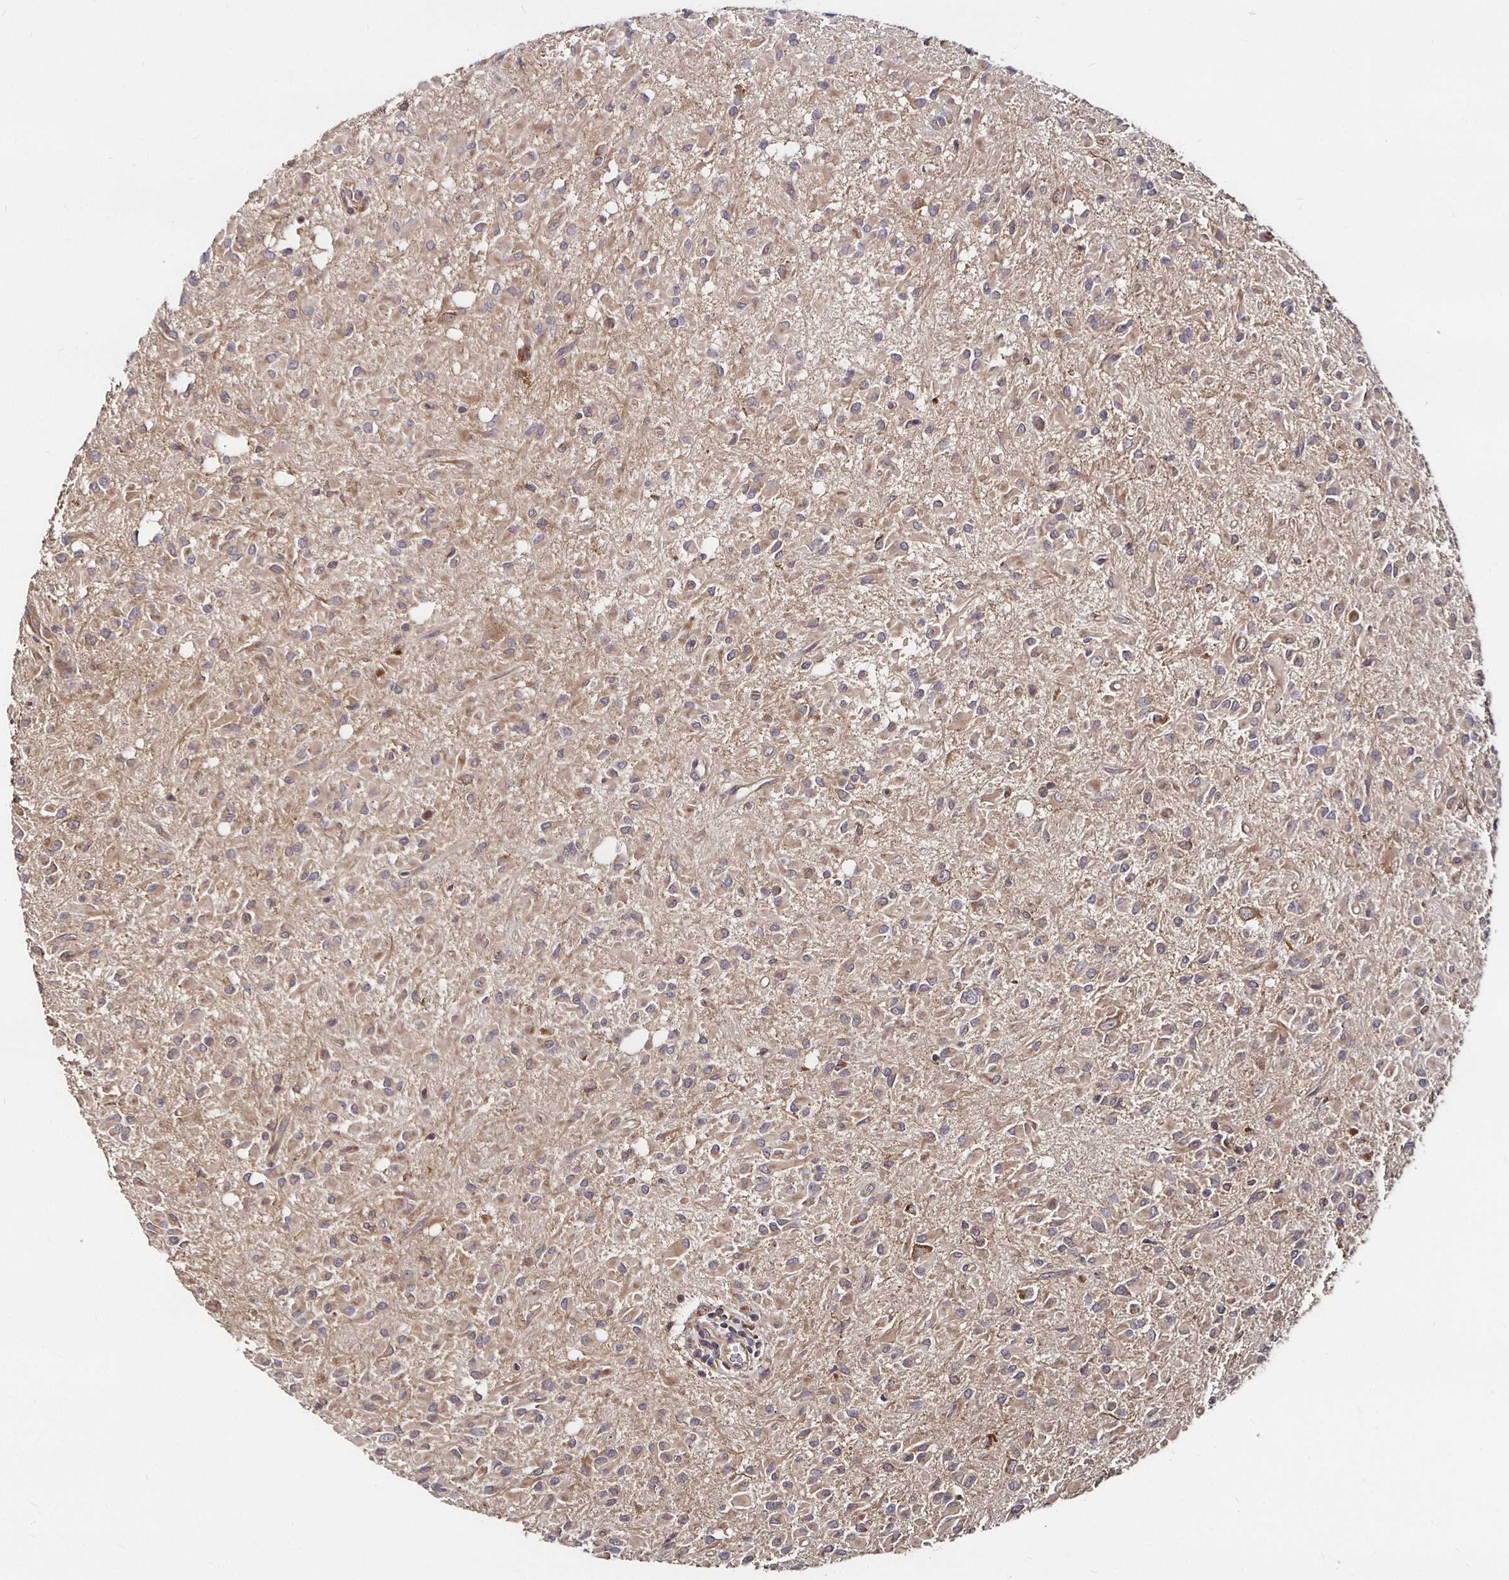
{"staining": {"intensity": "weak", "quantity": "25%-75%", "location": "cytoplasmic/membranous"}, "tissue": "glioma", "cell_type": "Tumor cells", "image_type": "cancer", "snomed": [{"axis": "morphology", "description": "Glioma, malignant, Low grade"}, {"axis": "topography", "description": "Brain"}], "caption": "Glioma stained with a brown dye shows weak cytoplasmic/membranous positive expression in approximately 25%-75% of tumor cells.", "gene": "MLST8", "patient": {"sex": "female", "age": 33}}